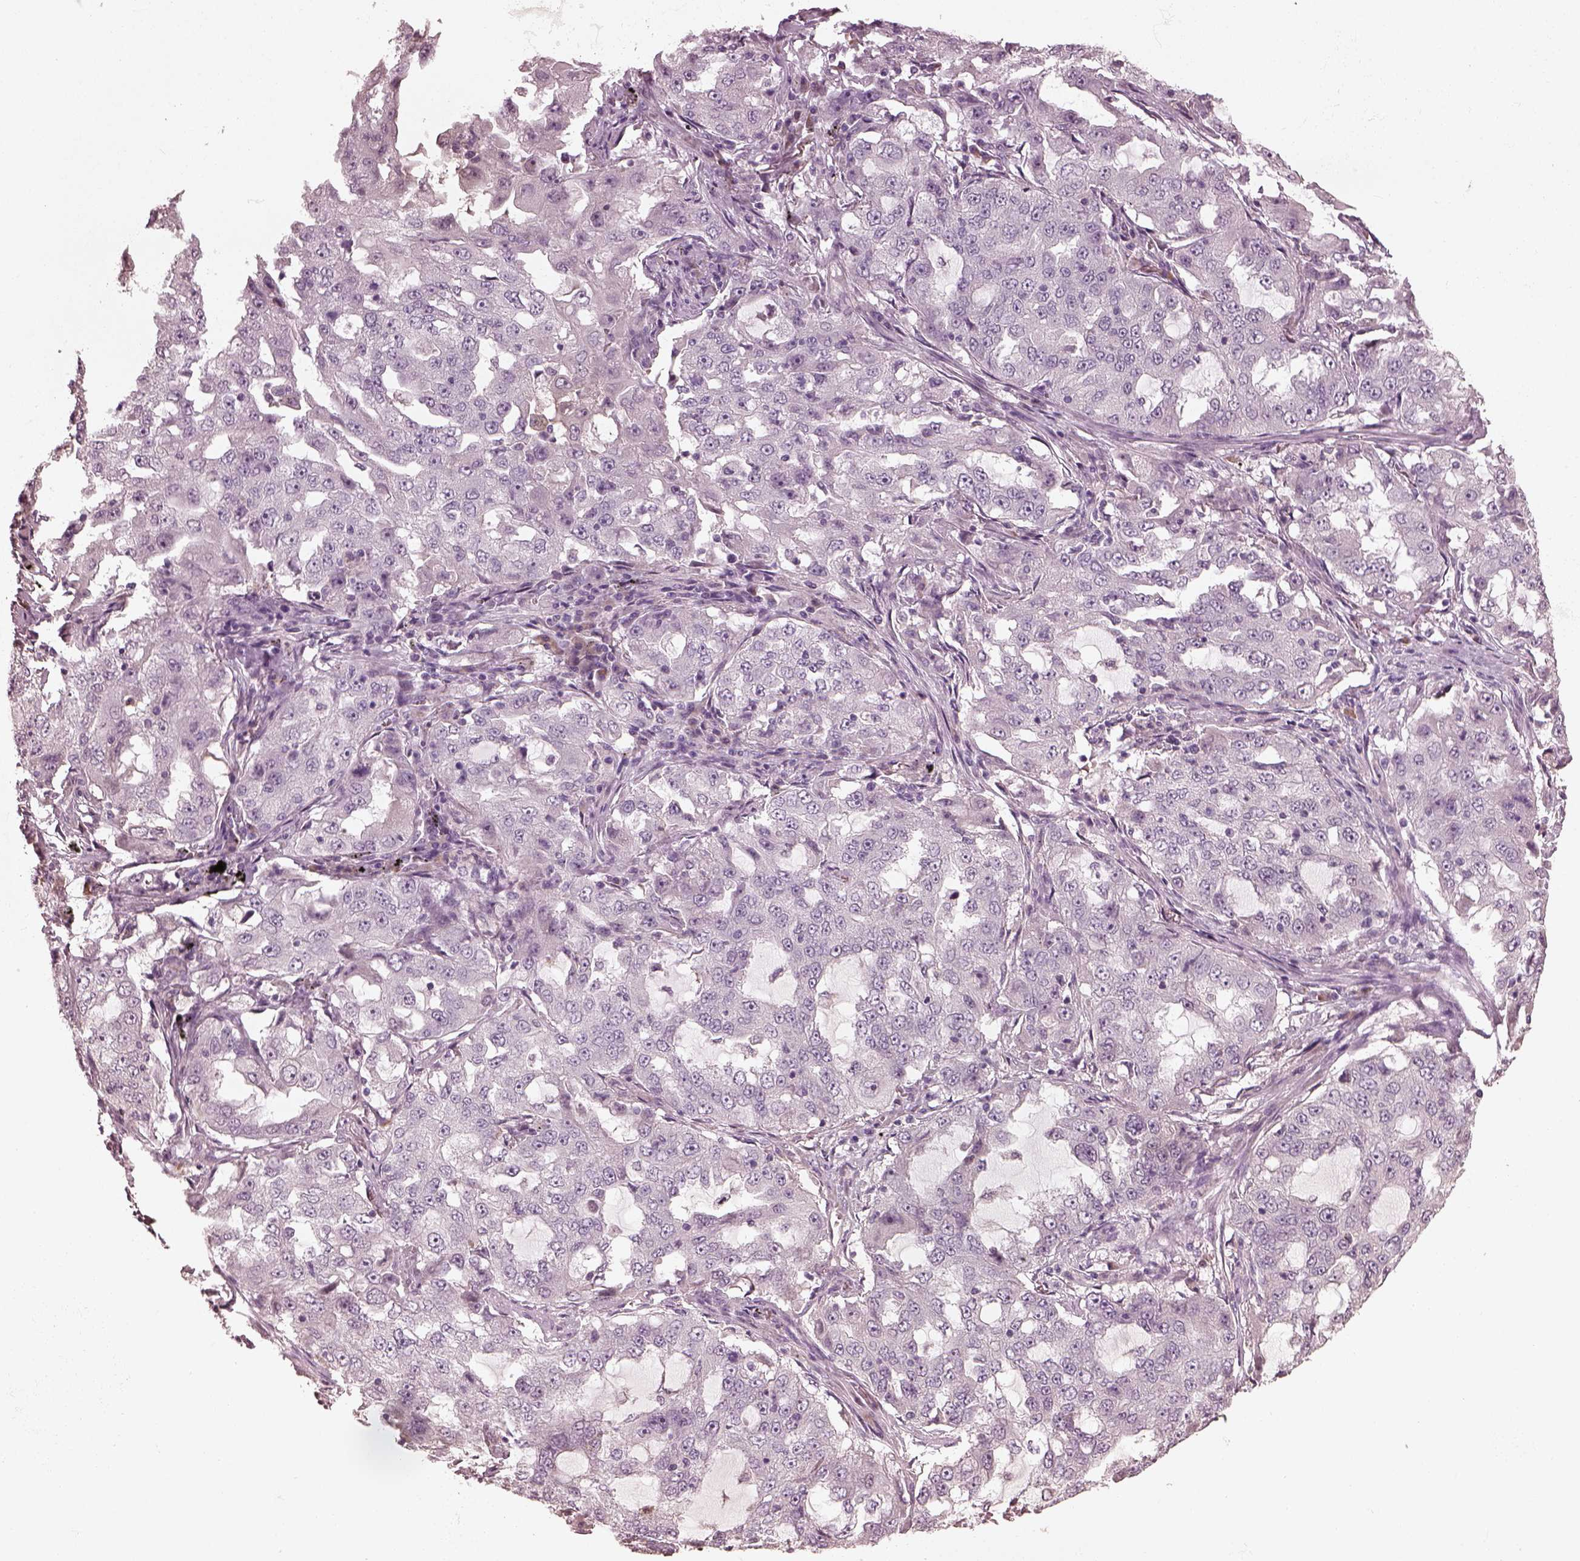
{"staining": {"intensity": "negative", "quantity": "none", "location": "none"}, "tissue": "lung cancer", "cell_type": "Tumor cells", "image_type": "cancer", "snomed": [{"axis": "morphology", "description": "Adenocarcinoma, NOS"}, {"axis": "topography", "description": "Lung"}], "caption": "Tumor cells are negative for protein expression in human lung cancer (adenocarcinoma).", "gene": "OPTC", "patient": {"sex": "female", "age": 61}}